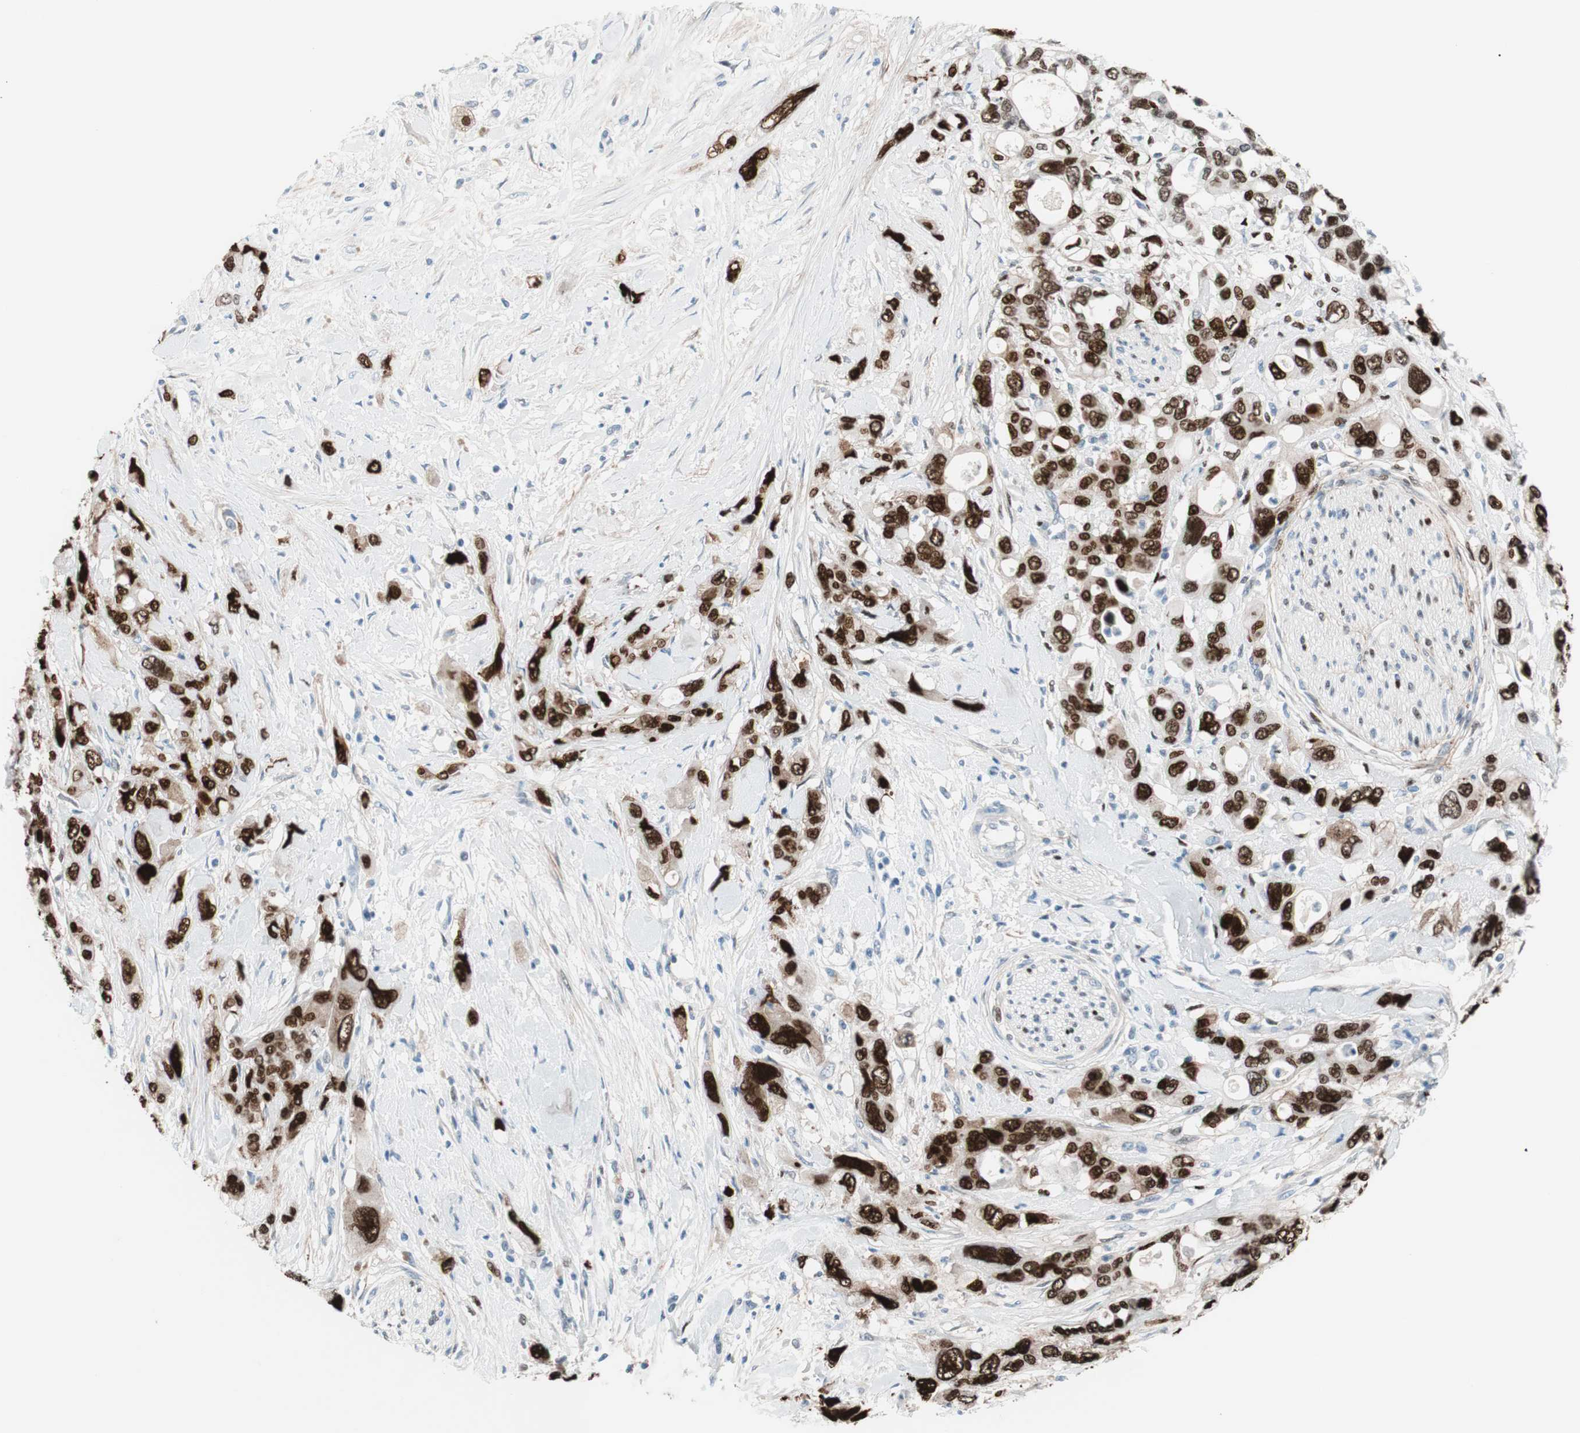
{"staining": {"intensity": "strong", "quantity": ">75%", "location": "nuclear"}, "tissue": "pancreatic cancer", "cell_type": "Tumor cells", "image_type": "cancer", "snomed": [{"axis": "morphology", "description": "Adenocarcinoma, NOS"}, {"axis": "topography", "description": "Pancreas"}], "caption": "This micrograph exhibits IHC staining of human pancreatic cancer, with high strong nuclear staining in approximately >75% of tumor cells.", "gene": "FOSL1", "patient": {"sex": "male", "age": 46}}